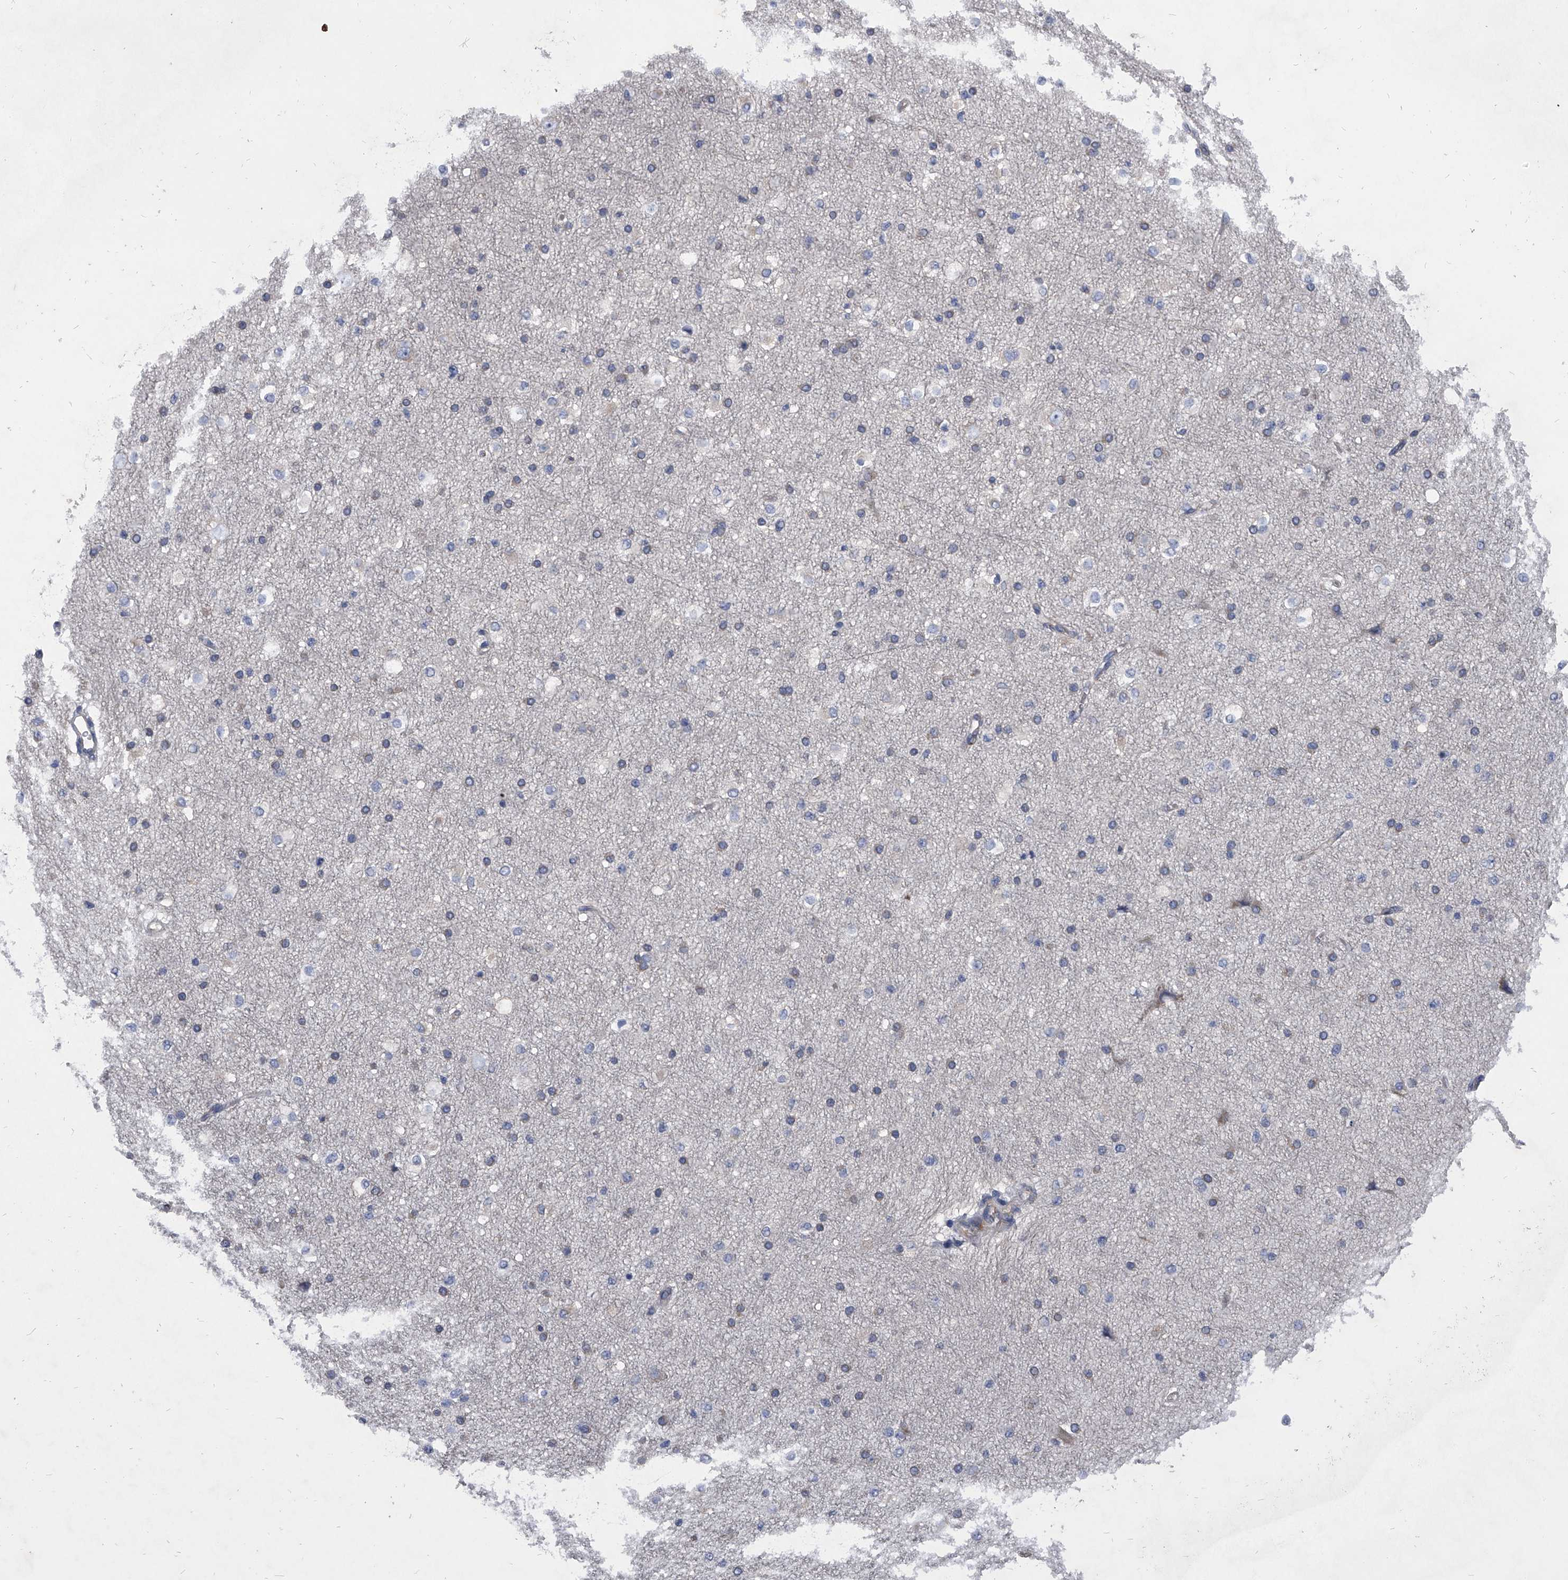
{"staining": {"intensity": "negative", "quantity": "none", "location": "none"}, "tissue": "cerebral cortex", "cell_type": "Endothelial cells", "image_type": "normal", "snomed": [{"axis": "morphology", "description": "Normal tissue, NOS"}, {"axis": "morphology", "description": "Developmental malformation"}, {"axis": "topography", "description": "Cerebral cortex"}], "caption": "Image shows no significant protein positivity in endothelial cells of benign cerebral cortex.", "gene": "CCR4", "patient": {"sex": "female", "age": 30}}